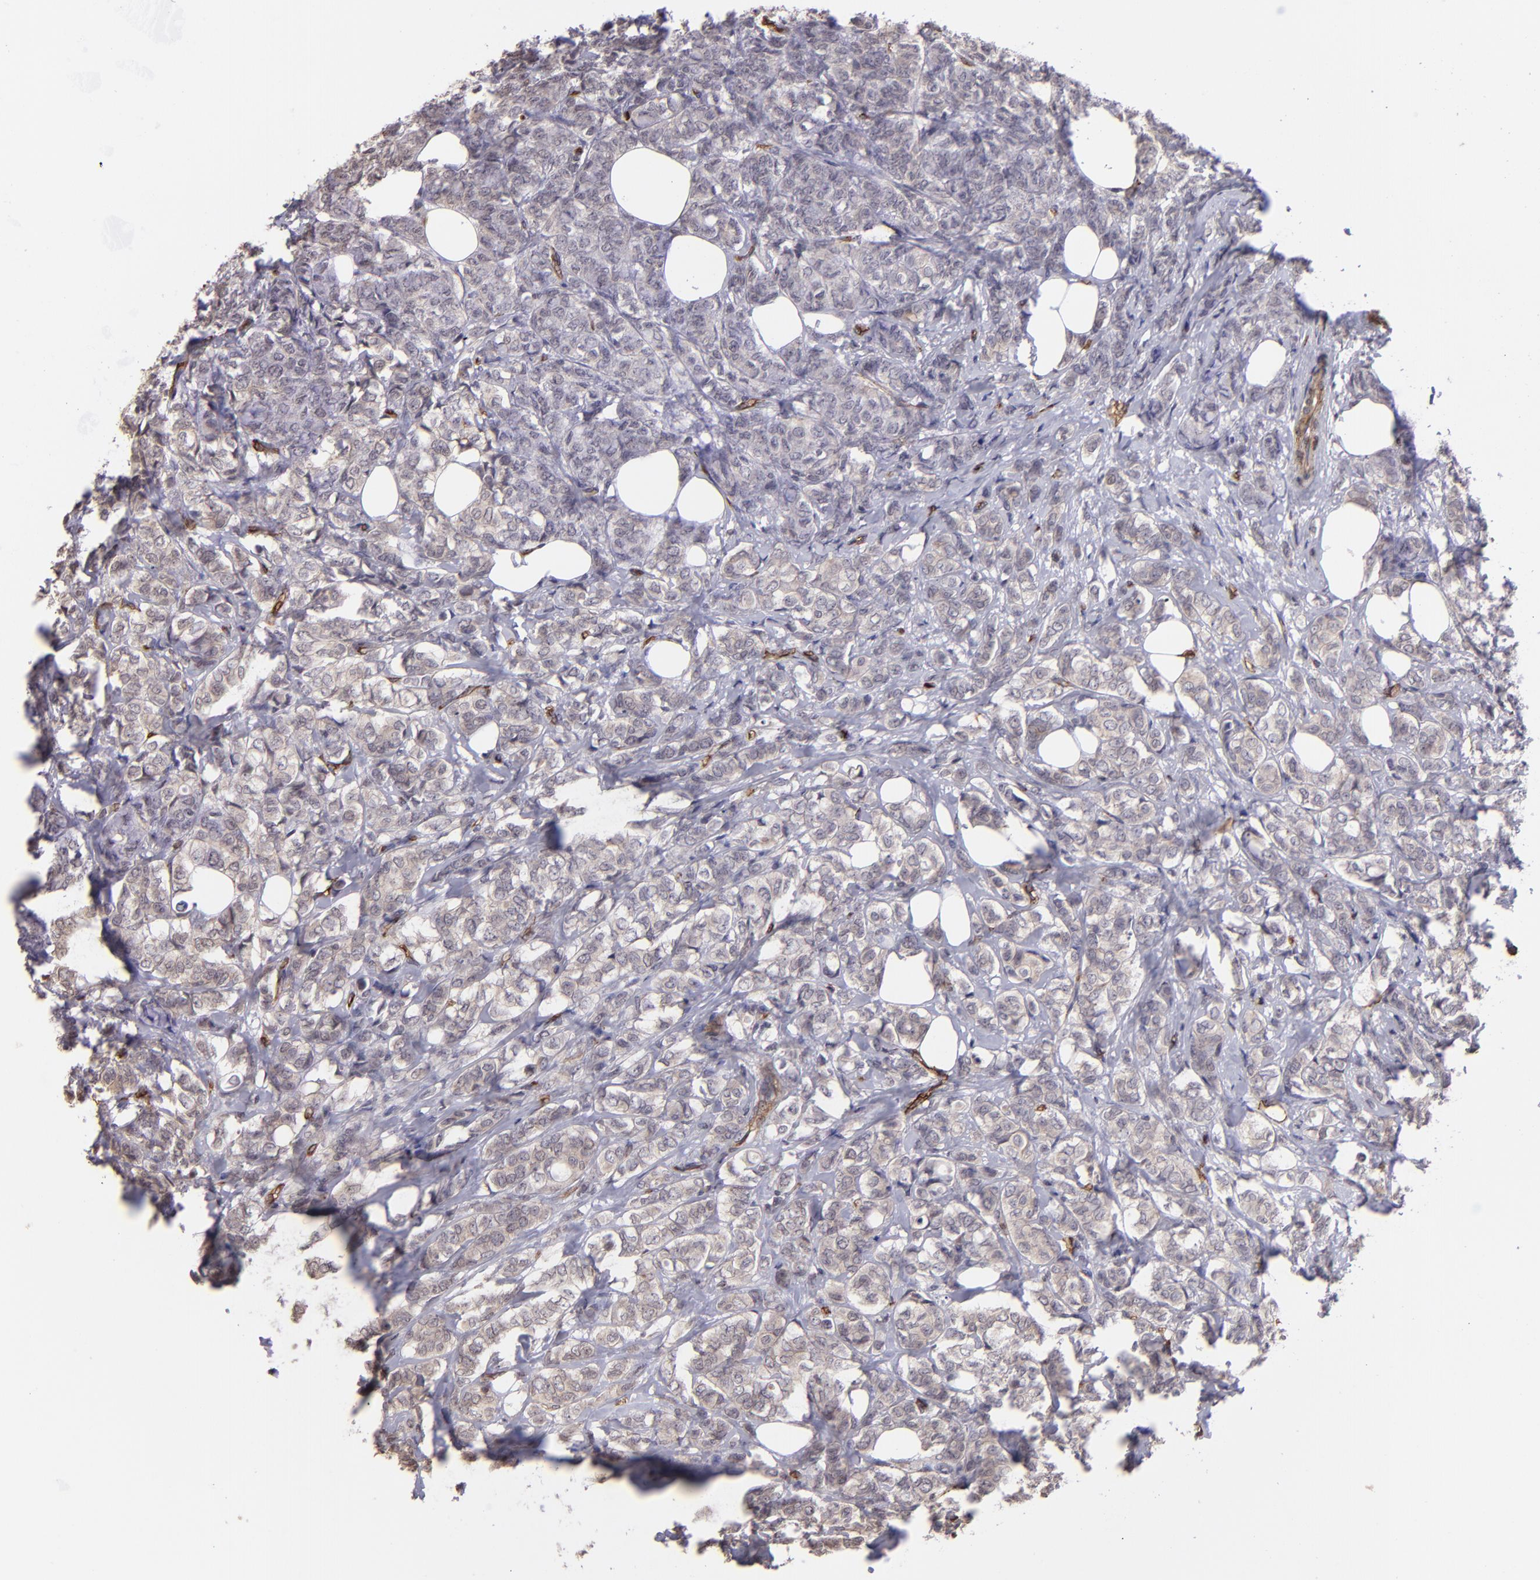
{"staining": {"intensity": "negative", "quantity": "none", "location": "none"}, "tissue": "breast cancer", "cell_type": "Tumor cells", "image_type": "cancer", "snomed": [{"axis": "morphology", "description": "Lobular carcinoma"}, {"axis": "topography", "description": "Breast"}], "caption": "Immunohistochemical staining of human breast lobular carcinoma displays no significant staining in tumor cells.", "gene": "DYSF", "patient": {"sex": "female", "age": 60}}